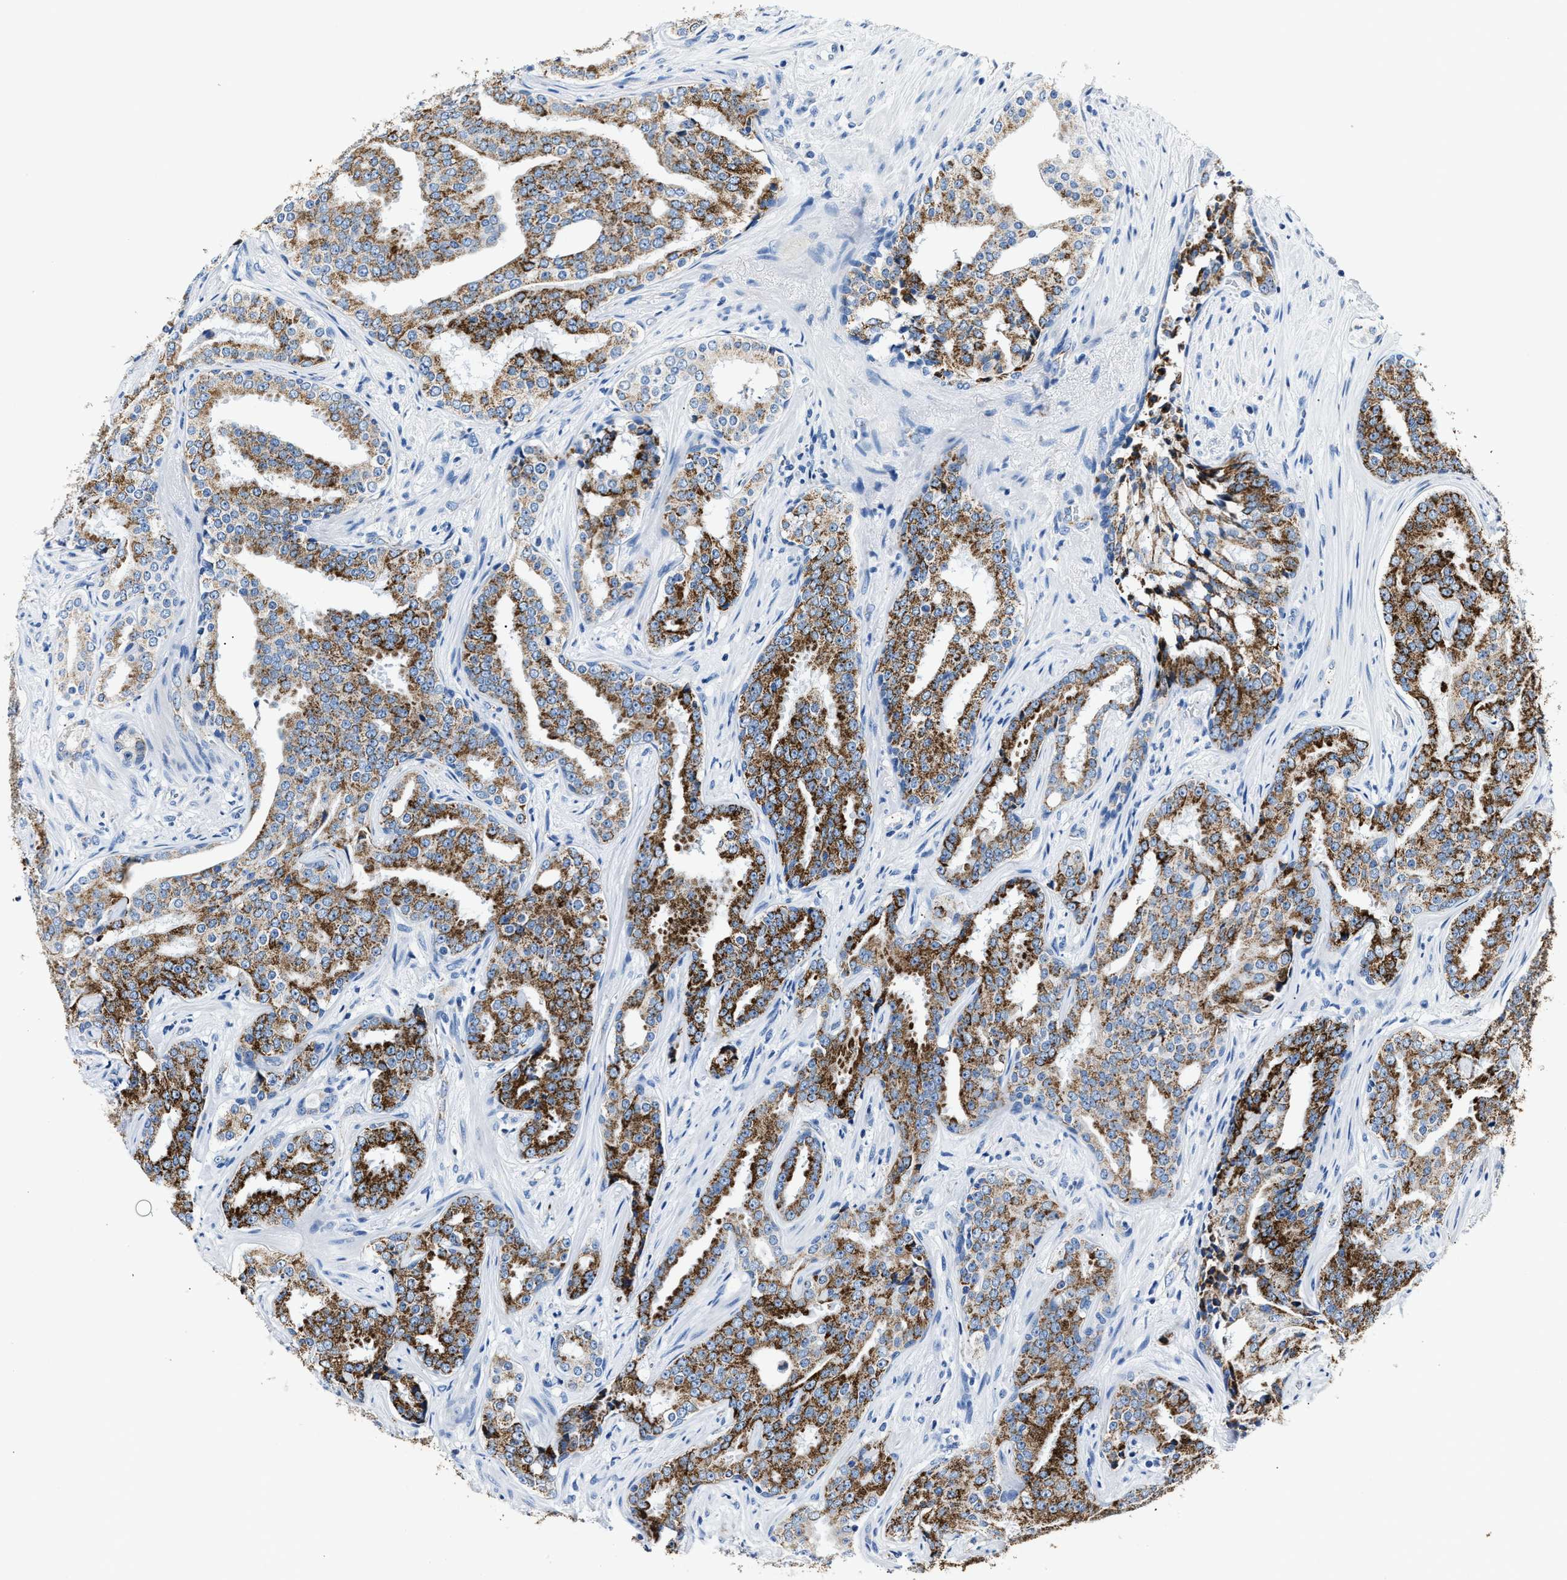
{"staining": {"intensity": "strong", "quantity": ">75%", "location": "cytoplasmic/membranous"}, "tissue": "prostate cancer", "cell_type": "Tumor cells", "image_type": "cancer", "snomed": [{"axis": "morphology", "description": "Adenocarcinoma, High grade"}, {"axis": "topography", "description": "Prostate"}], "caption": "Tumor cells display high levels of strong cytoplasmic/membranous positivity in about >75% of cells in human prostate high-grade adenocarcinoma. (DAB (3,3'-diaminobenzidine) IHC with brightfield microscopy, high magnification).", "gene": "AMACR", "patient": {"sex": "male", "age": 71}}